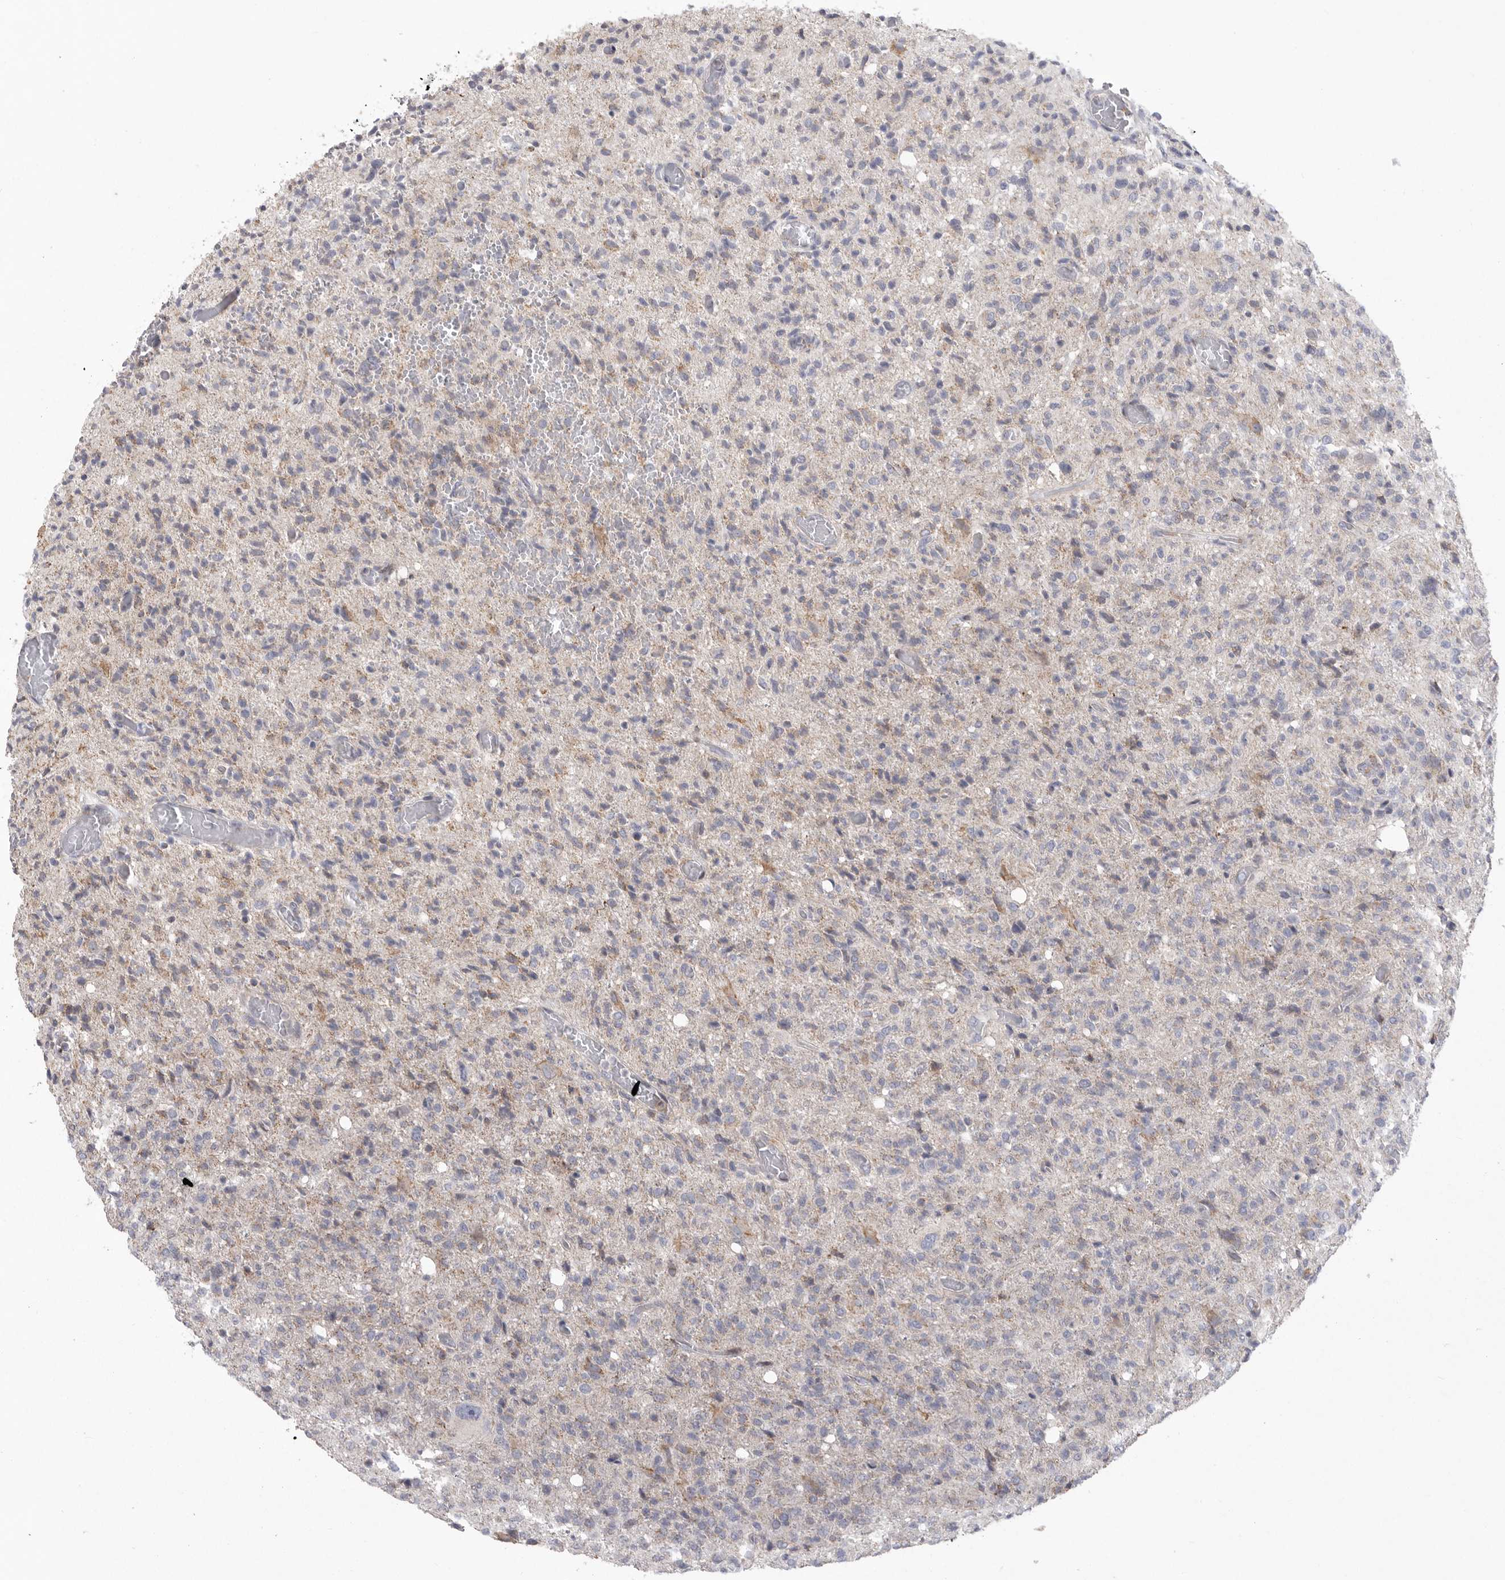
{"staining": {"intensity": "negative", "quantity": "none", "location": "none"}, "tissue": "glioma", "cell_type": "Tumor cells", "image_type": "cancer", "snomed": [{"axis": "morphology", "description": "Glioma, malignant, High grade"}, {"axis": "topography", "description": "Brain"}], "caption": "This is an immunohistochemistry (IHC) histopathology image of glioma. There is no staining in tumor cells.", "gene": "MPZL1", "patient": {"sex": "female", "age": 57}}